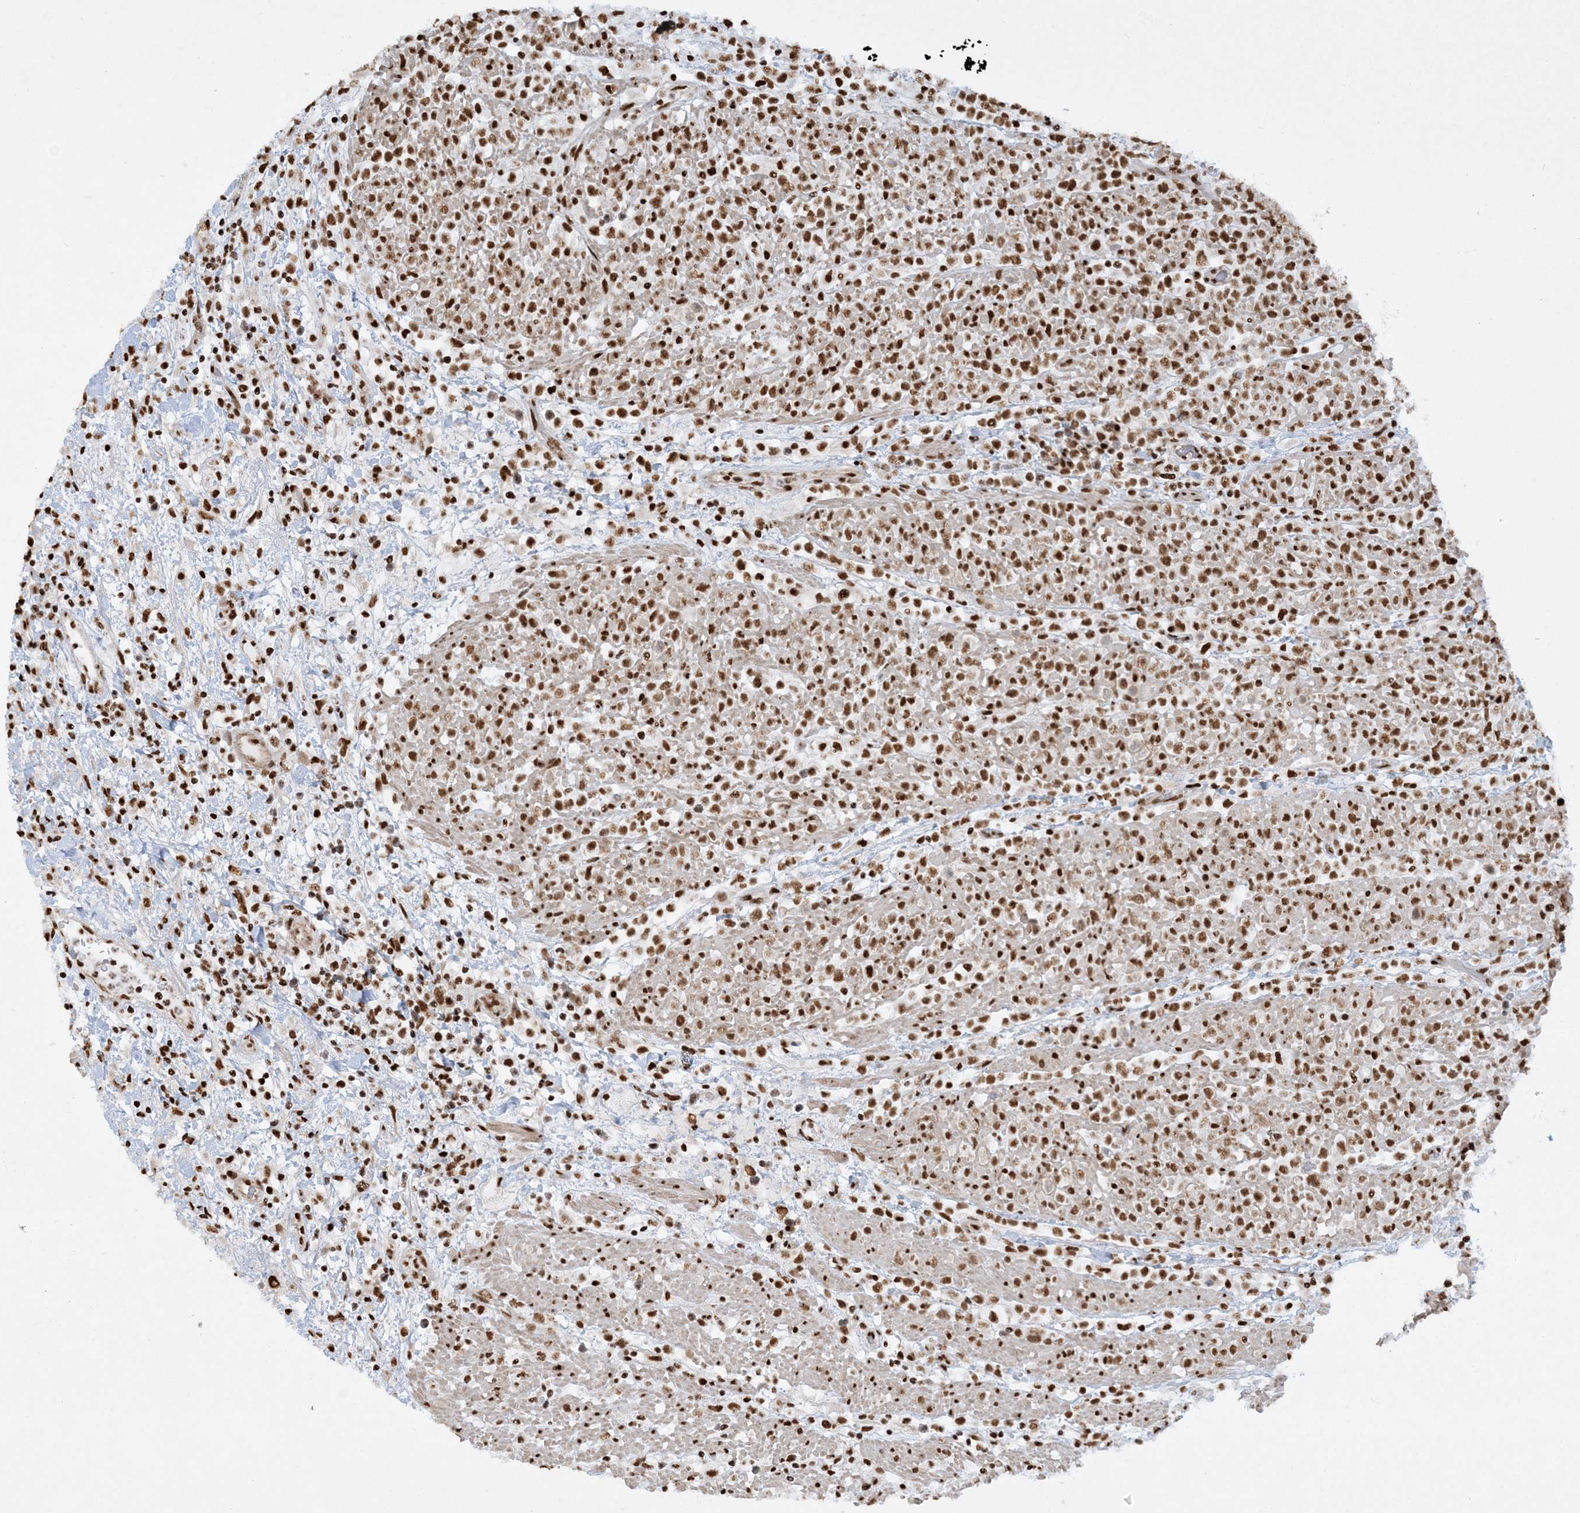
{"staining": {"intensity": "moderate", "quantity": ">75%", "location": "nuclear"}, "tissue": "lymphoma", "cell_type": "Tumor cells", "image_type": "cancer", "snomed": [{"axis": "morphology", "description": "Malignant lymphoma, non-Hodgkin's type, High grade"}, {"axis": "topography", "description": "Colon"}], "caption": "Protein staining exhibits moderate nuclear staining in approximately >75% of tumor cells in lymphoma.", "gene": "DELE1", "patient": {"sex": "female", "age": 53}}